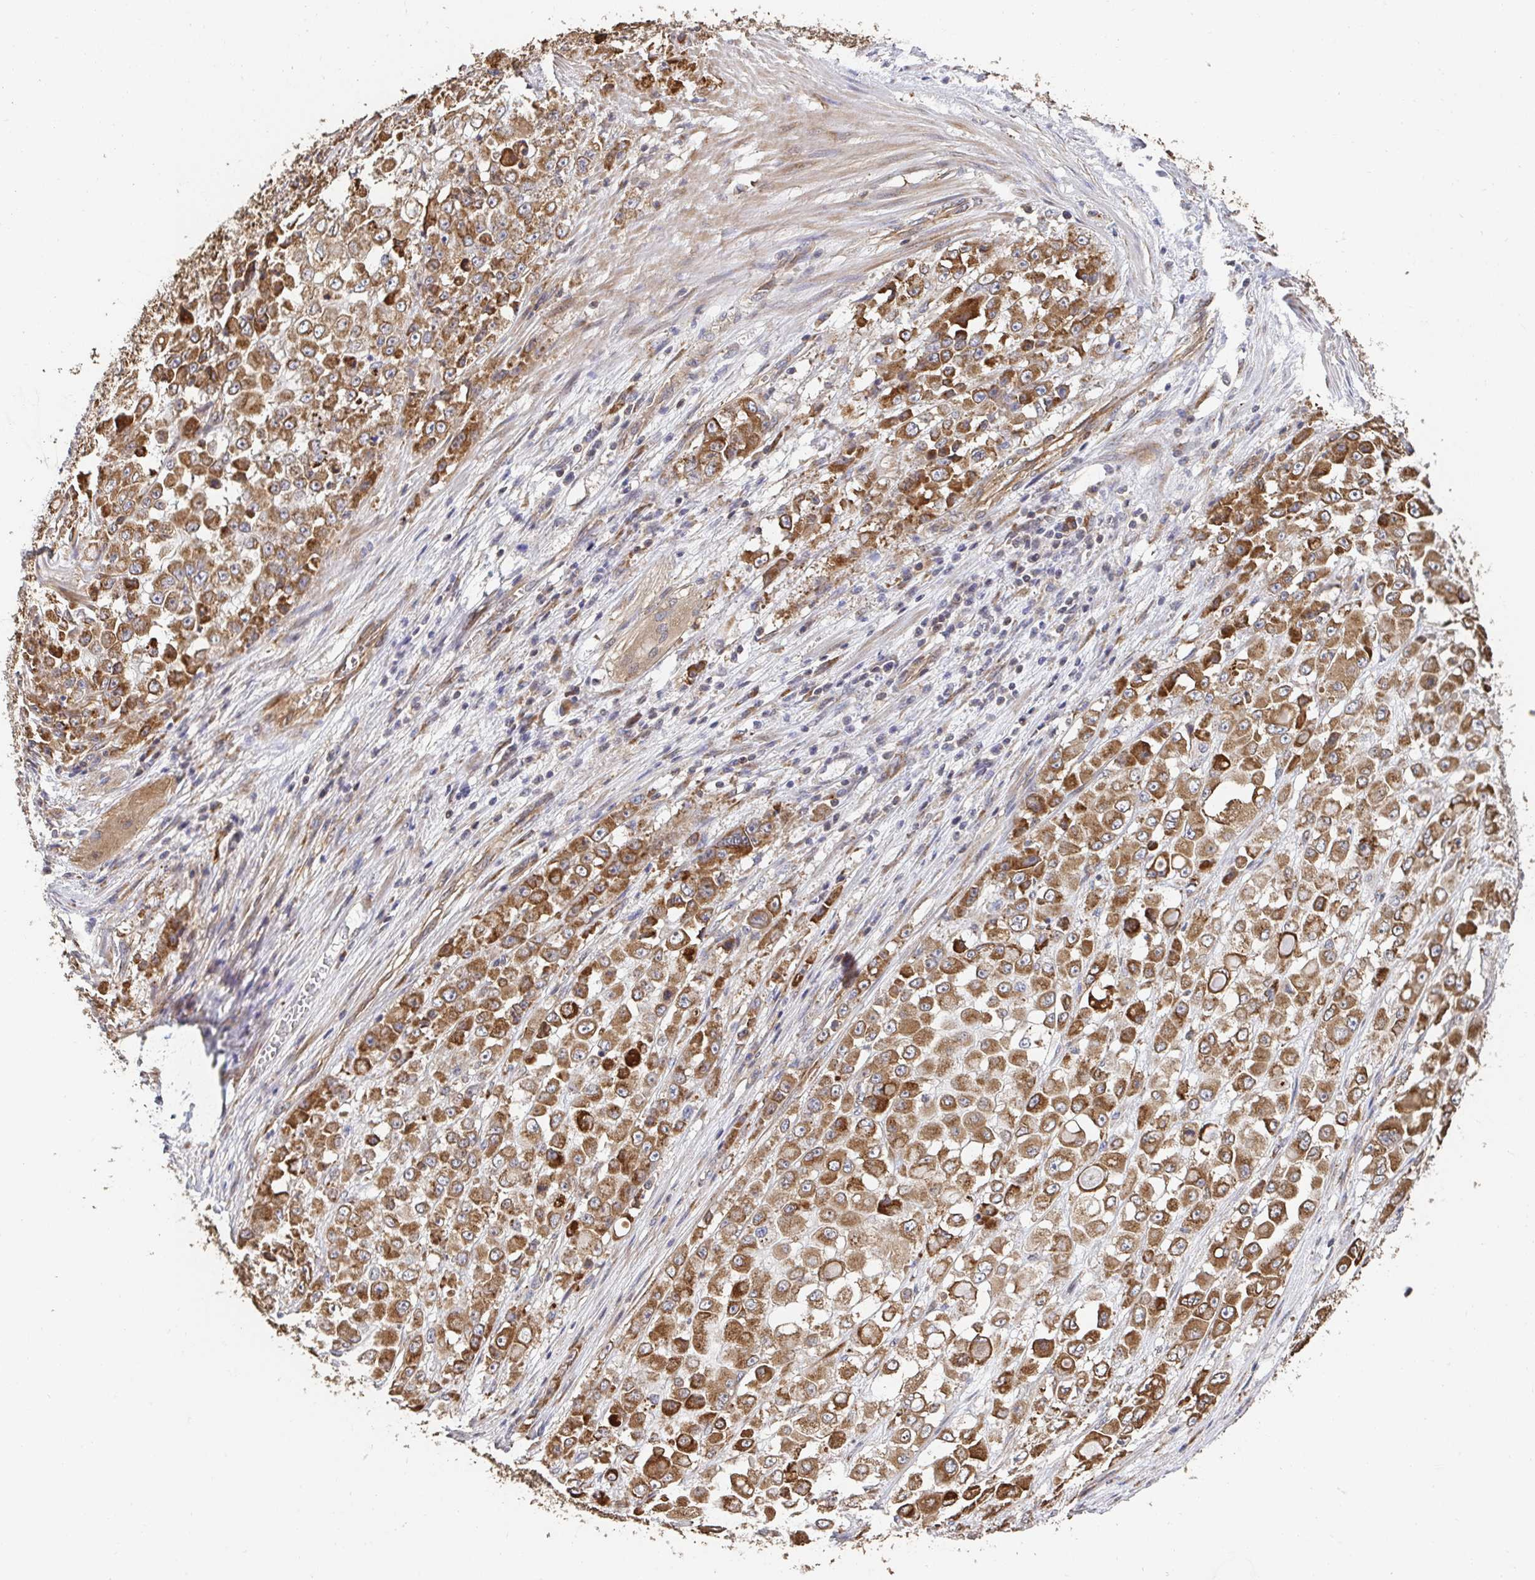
{"staining": {"intensity": "moderate", "quantity": ">75%", "location": "cytoplasmic/membranous"}, "tissue": "stomach cancer", "cell_type": "Tumor cells", "image_type": "cancer", "snomed": [{"axis": "morphology", "description": "Adenocarcinoma, NOS"}, {"axis": "topography", "description": "Stomach"}], "caption": "This micrograph reveals immunohistochemistry staining of human stomach cancer, with medium moderate cytoplasmic/membranous expression in about >75% of tumor cells.", "gene": "APBB1", "patient": {"sex": "female", "age": 76}}